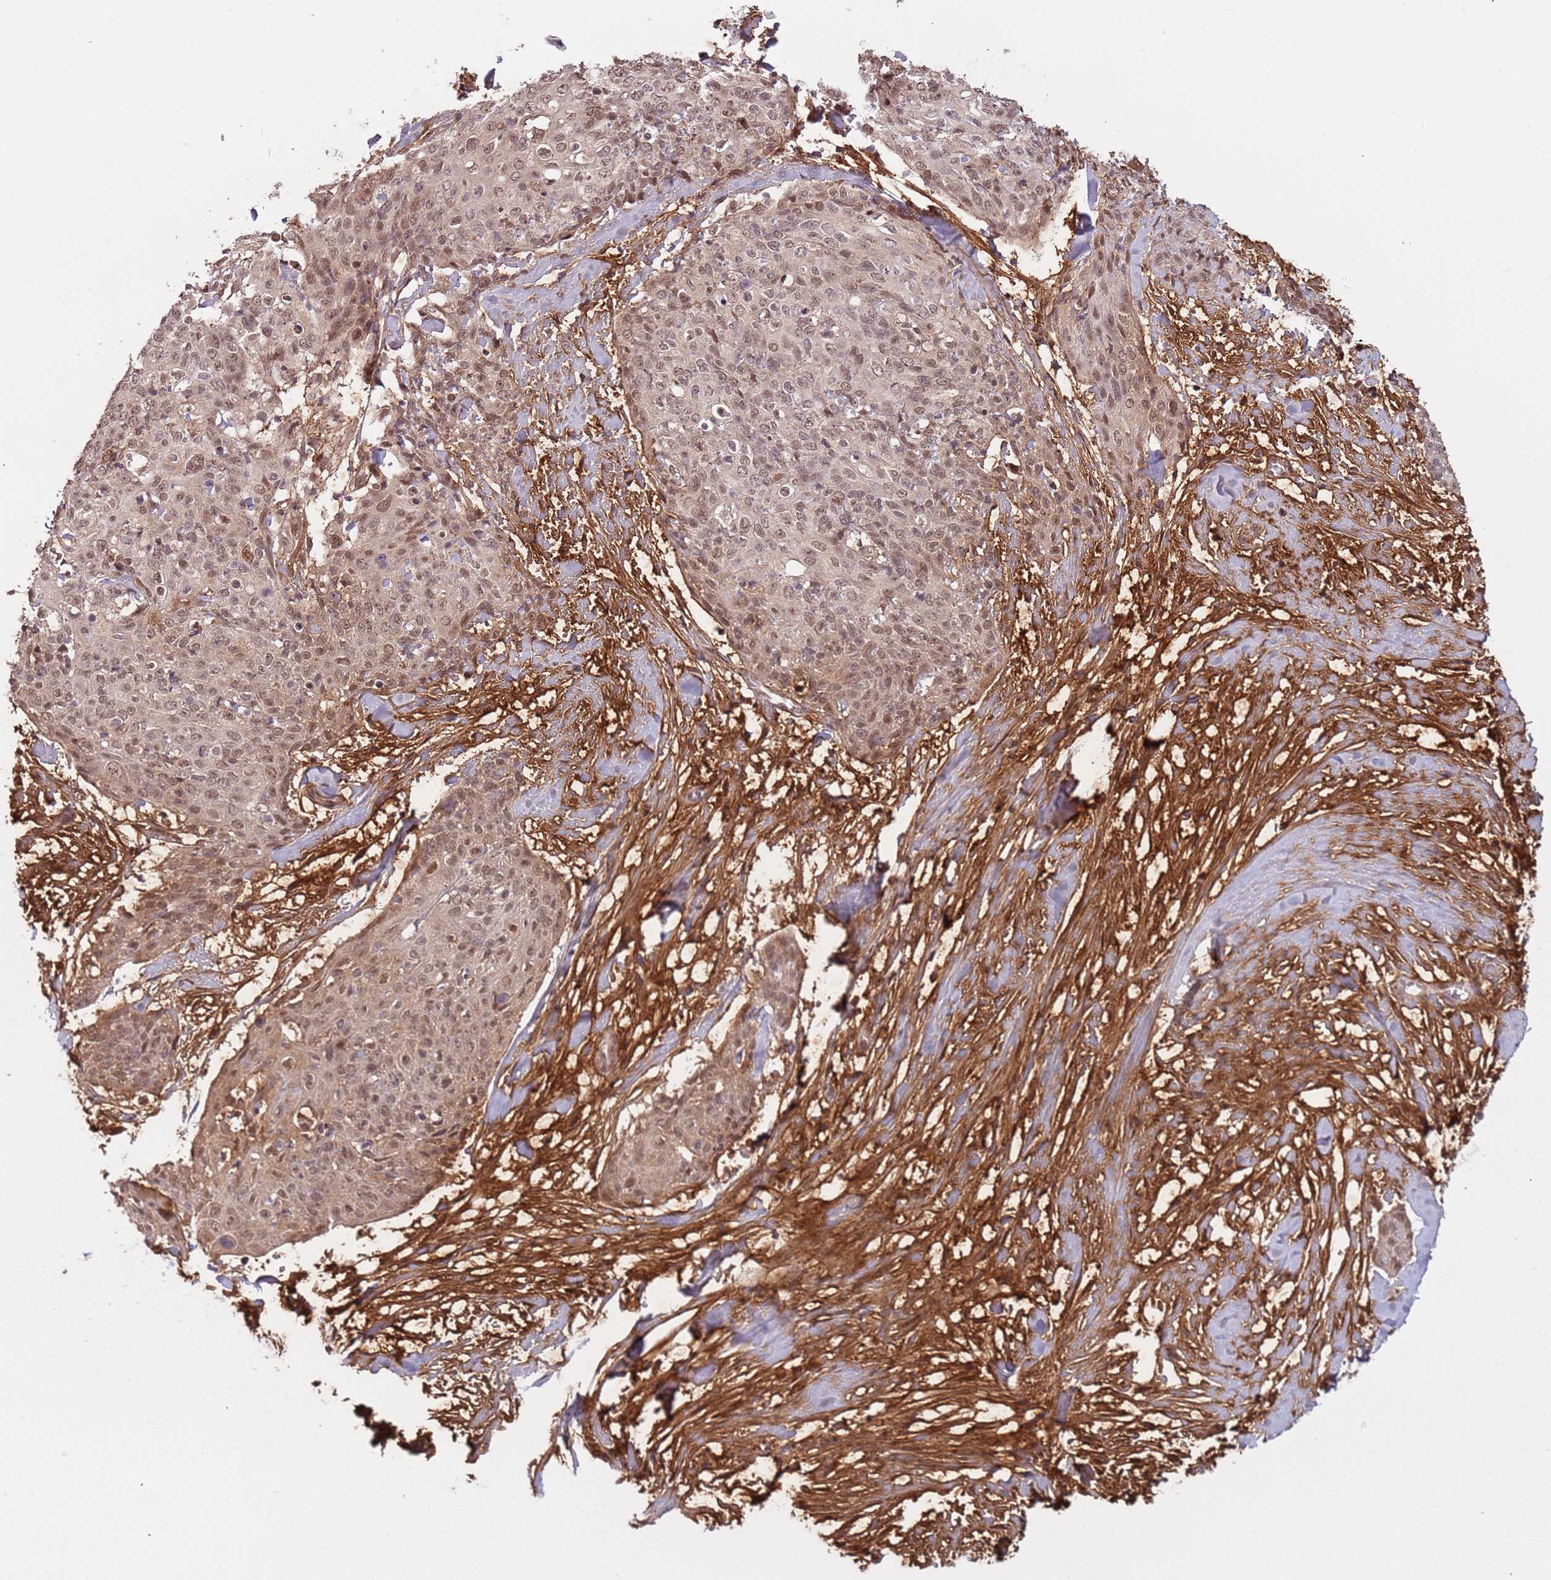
{"staining": {"intensity": "weak", "quantity": ">75%", "location": "nuclear"}, "tissue": "skin cancer", "cell_type": "Tumor cells", "image_type": "cancer", "snomed": [{"axis": "morphology", "description": "Squamous cell carcinoma, NOS"}, {"axis": "topography", "description": "Skin"}, {"axis": "topography", "description": "Vulva"}], "caption": "A high-resolution micrograph shows immunohistochemistry staining of skin cancer (squamous cell carcinoma), which demonstrates weak nuclear positivity in approximately >75% of tumor cells.", "gene": "POLR3H", "patient": {"sex": "female", "age": 85}}